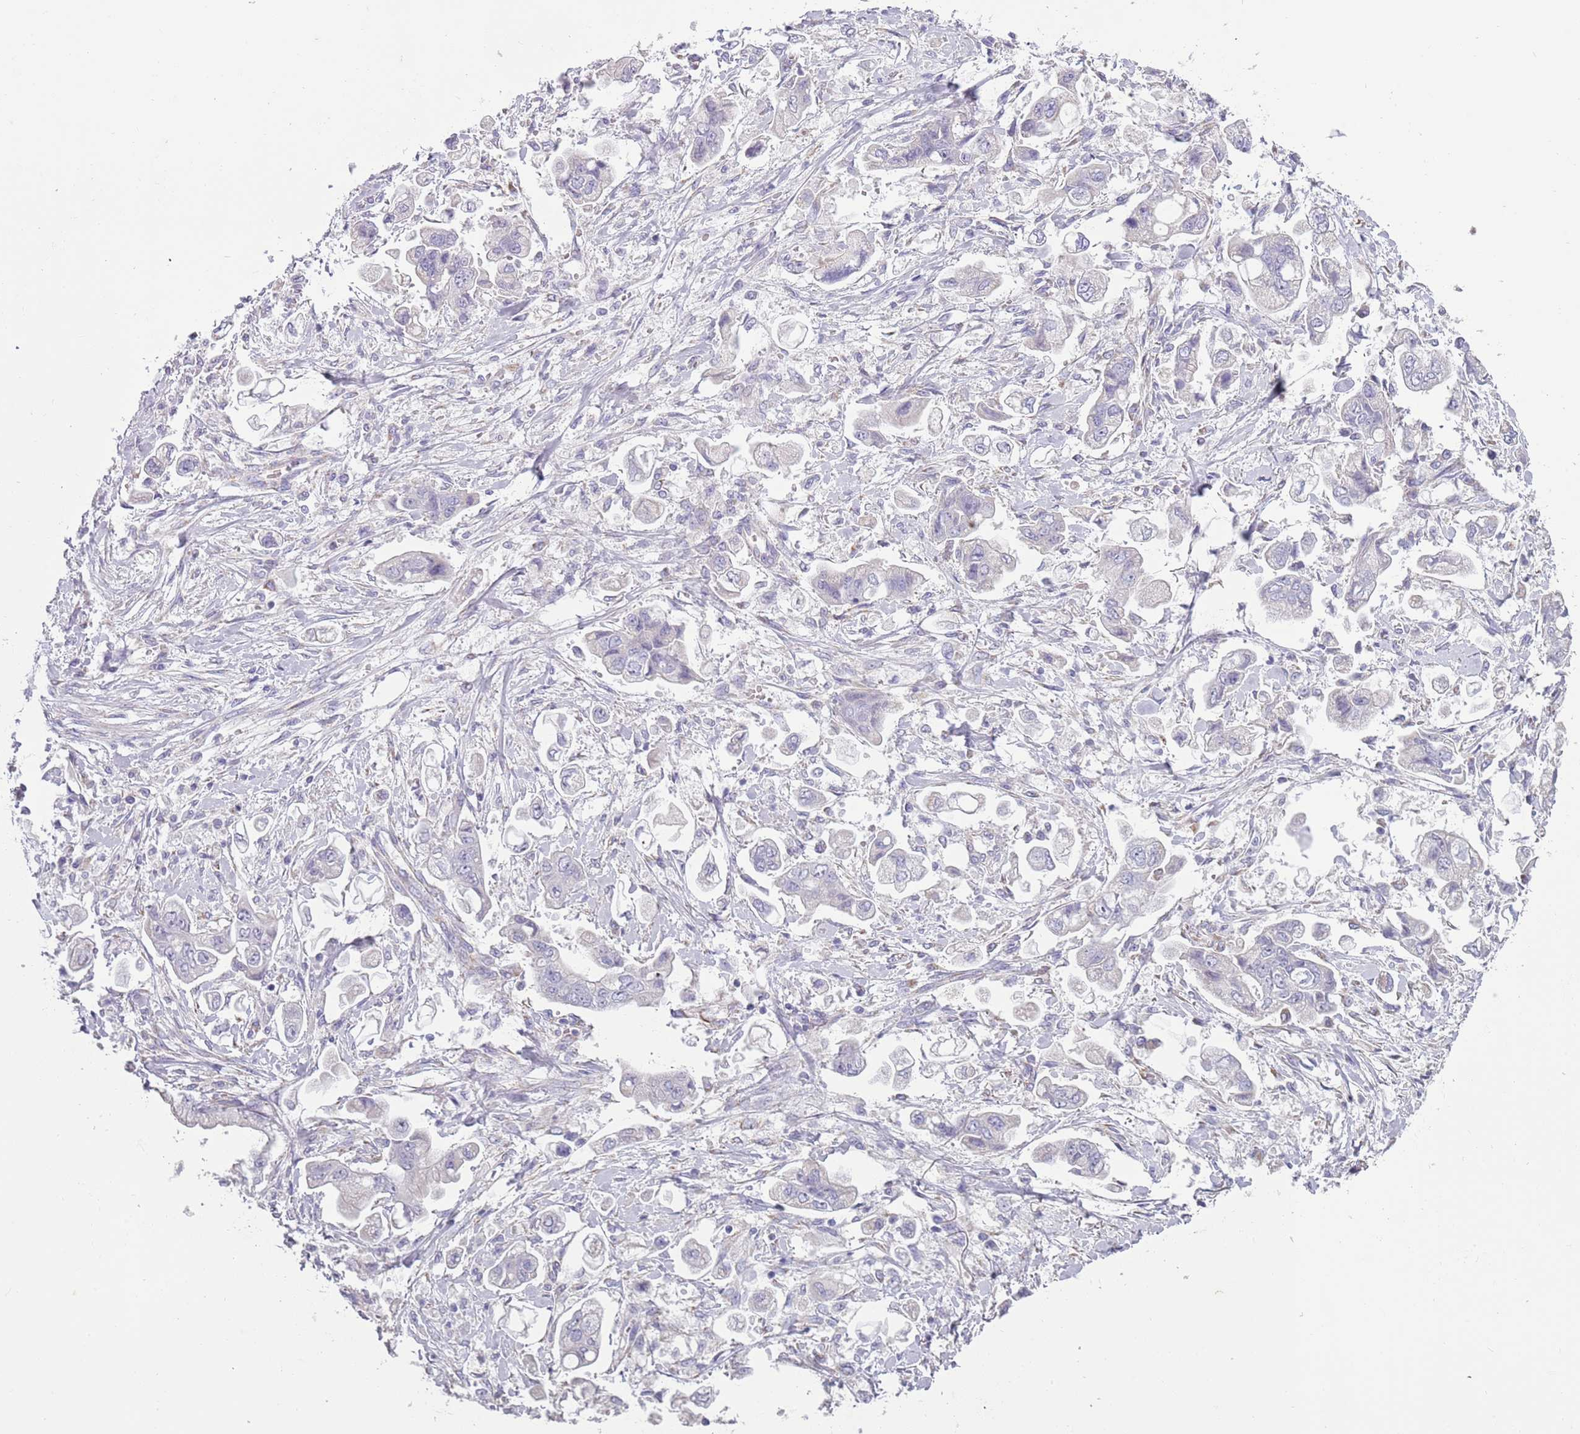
{"staining": {"intensity": "negative", "quantity": "none", "location": "none"}, "tissue": "stomach cancer", "cell_type": "Tumor cells", "image_type": "cancer", "snomed": [{"axis": "morphology", "description": "Adenocarcinoma, NOS"}, {"axis": "topography", "description": "Stomach"}], "caption": "Stomach adenocarcinoma stained for a protein using IHC shows no expression tumor cells.", "gene": "RNF222", "patient": {"sex": "male", "age": 62}}